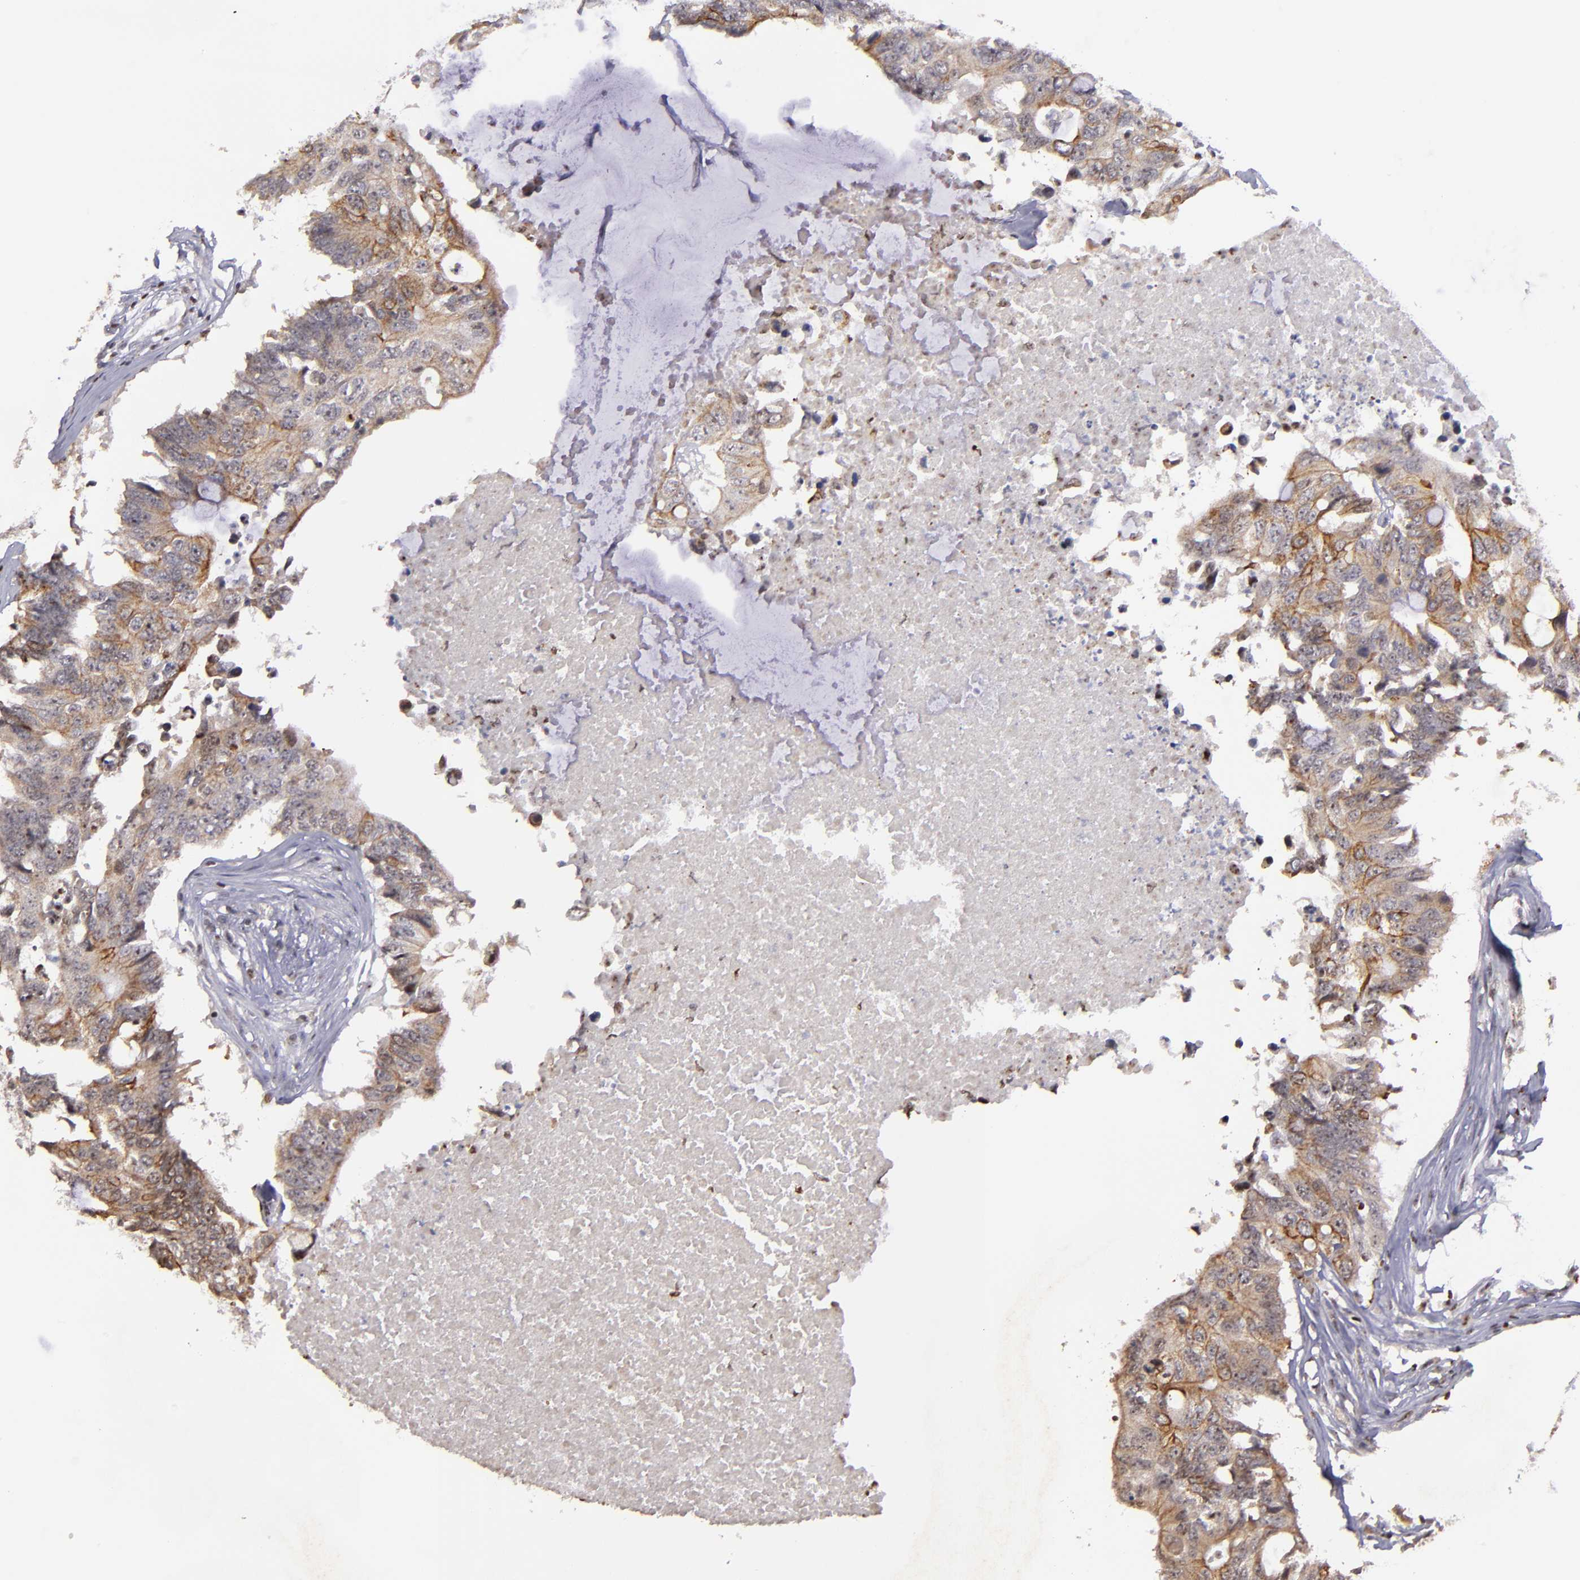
{"staining": {"intensity": "moderate", "quantity": ">75%", "location": "cytoplasmic/membranous"}, "tissue": "colorectal cancer", "cell_type": "Tumor cells", "image_type": "cancer", "snomed": [{"axis": "morphology", "description": "Adenocarcinoma, NOS"}, {"axis": "topography", "description": "Colon"}], "caption": "Immunohistochemical staining of colorectal cancer reveals medium levels of moderate cytoplasmic/membranous protein expression in about >75% of tumor cells.", "gene": "DDX24", "patient": {"sex": "male", "age": 71}}